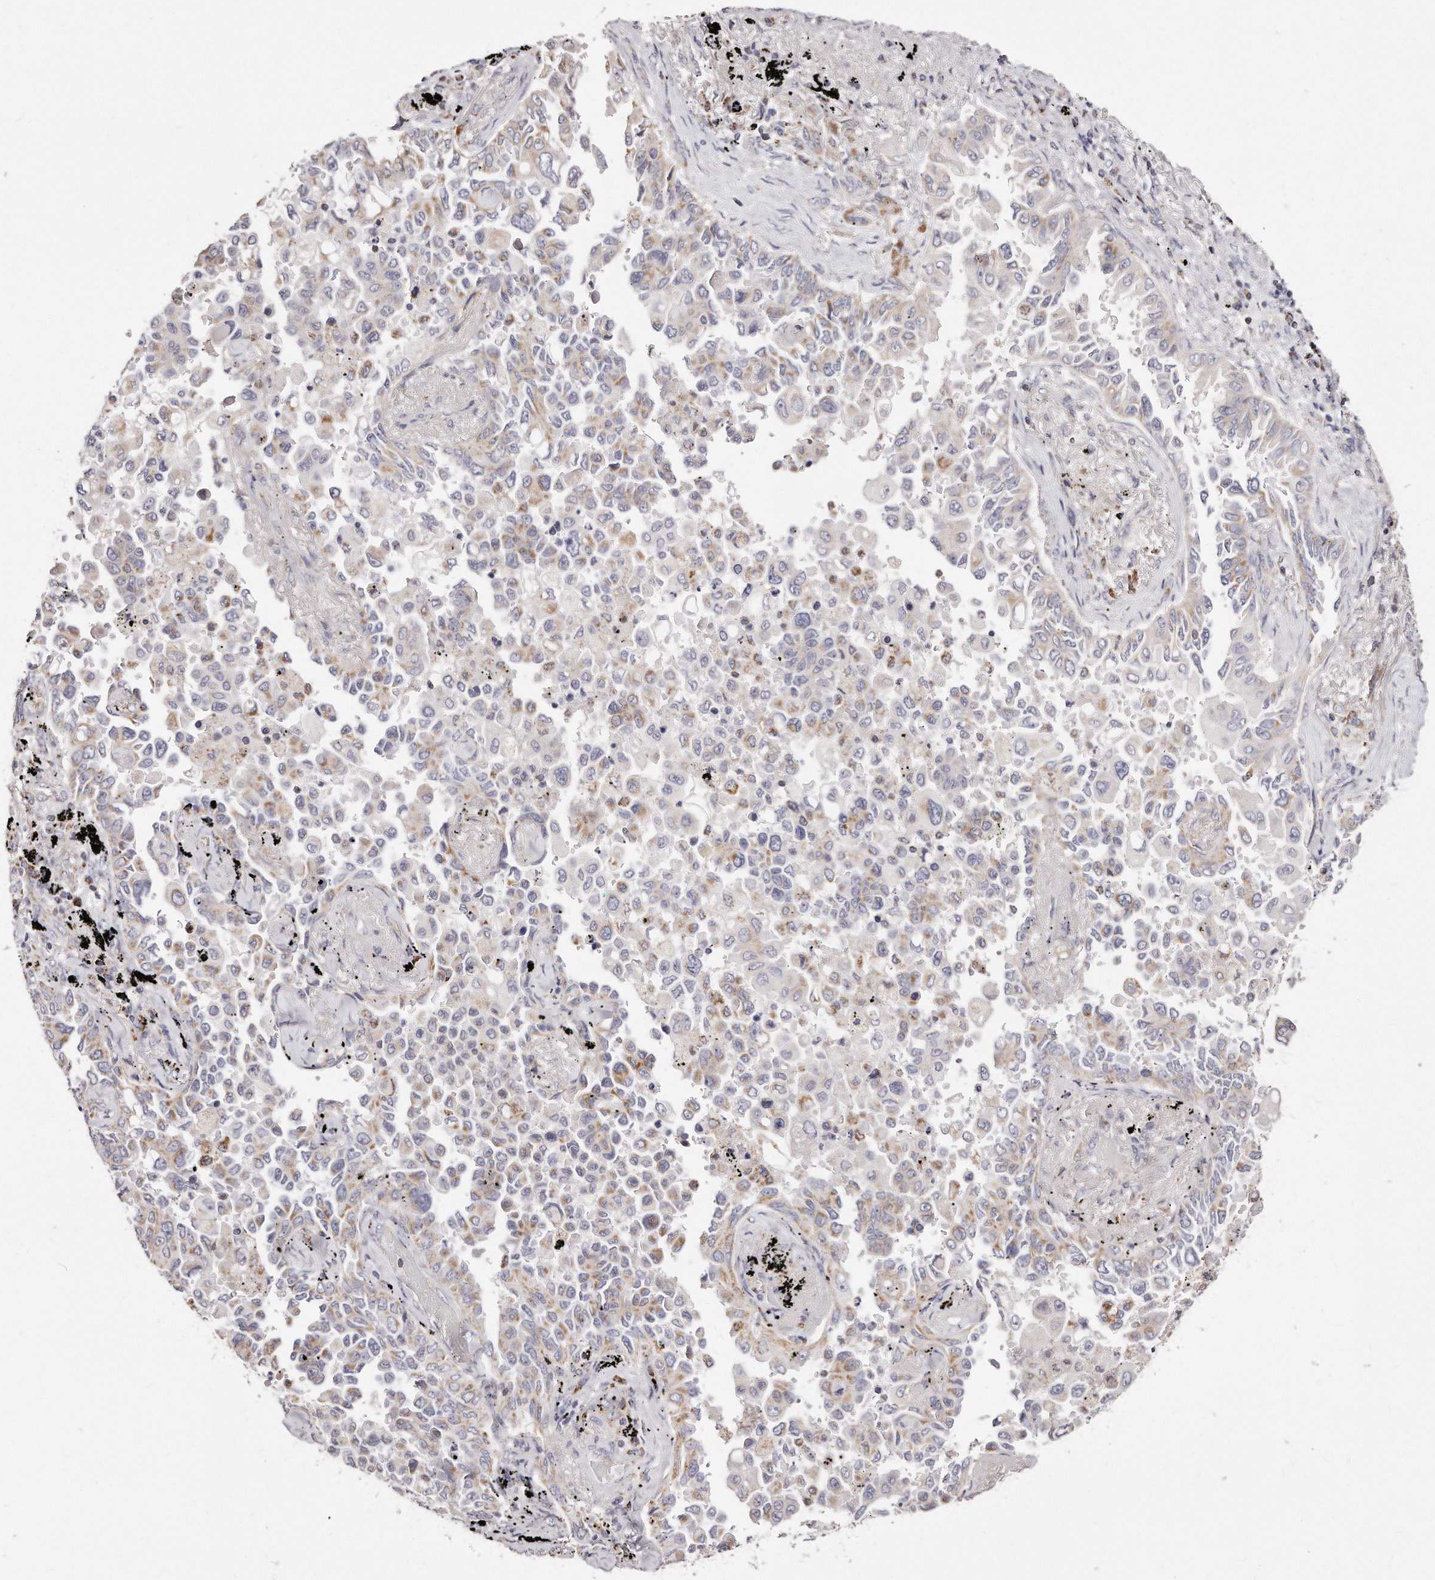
{"staining": {"intensity": "weak", "quantity": "<25%", "location": "cytoplasmic/membranous"}, "tissue": "lung cancer", "cell_type": "Tumor cells", "image_type": "cancer", "snomed": [{"axis": "morphology", "description": "Adenocarcinoma, NOS"}, {"axis": "topography", "description": "Lung"}], "caption": "DAB immunohistochemical staining of lung adenocarcinoma displays no significant expression in tumor cells.", "gene": "RTKN", "patient": {"sex": "female", "age": 67}}